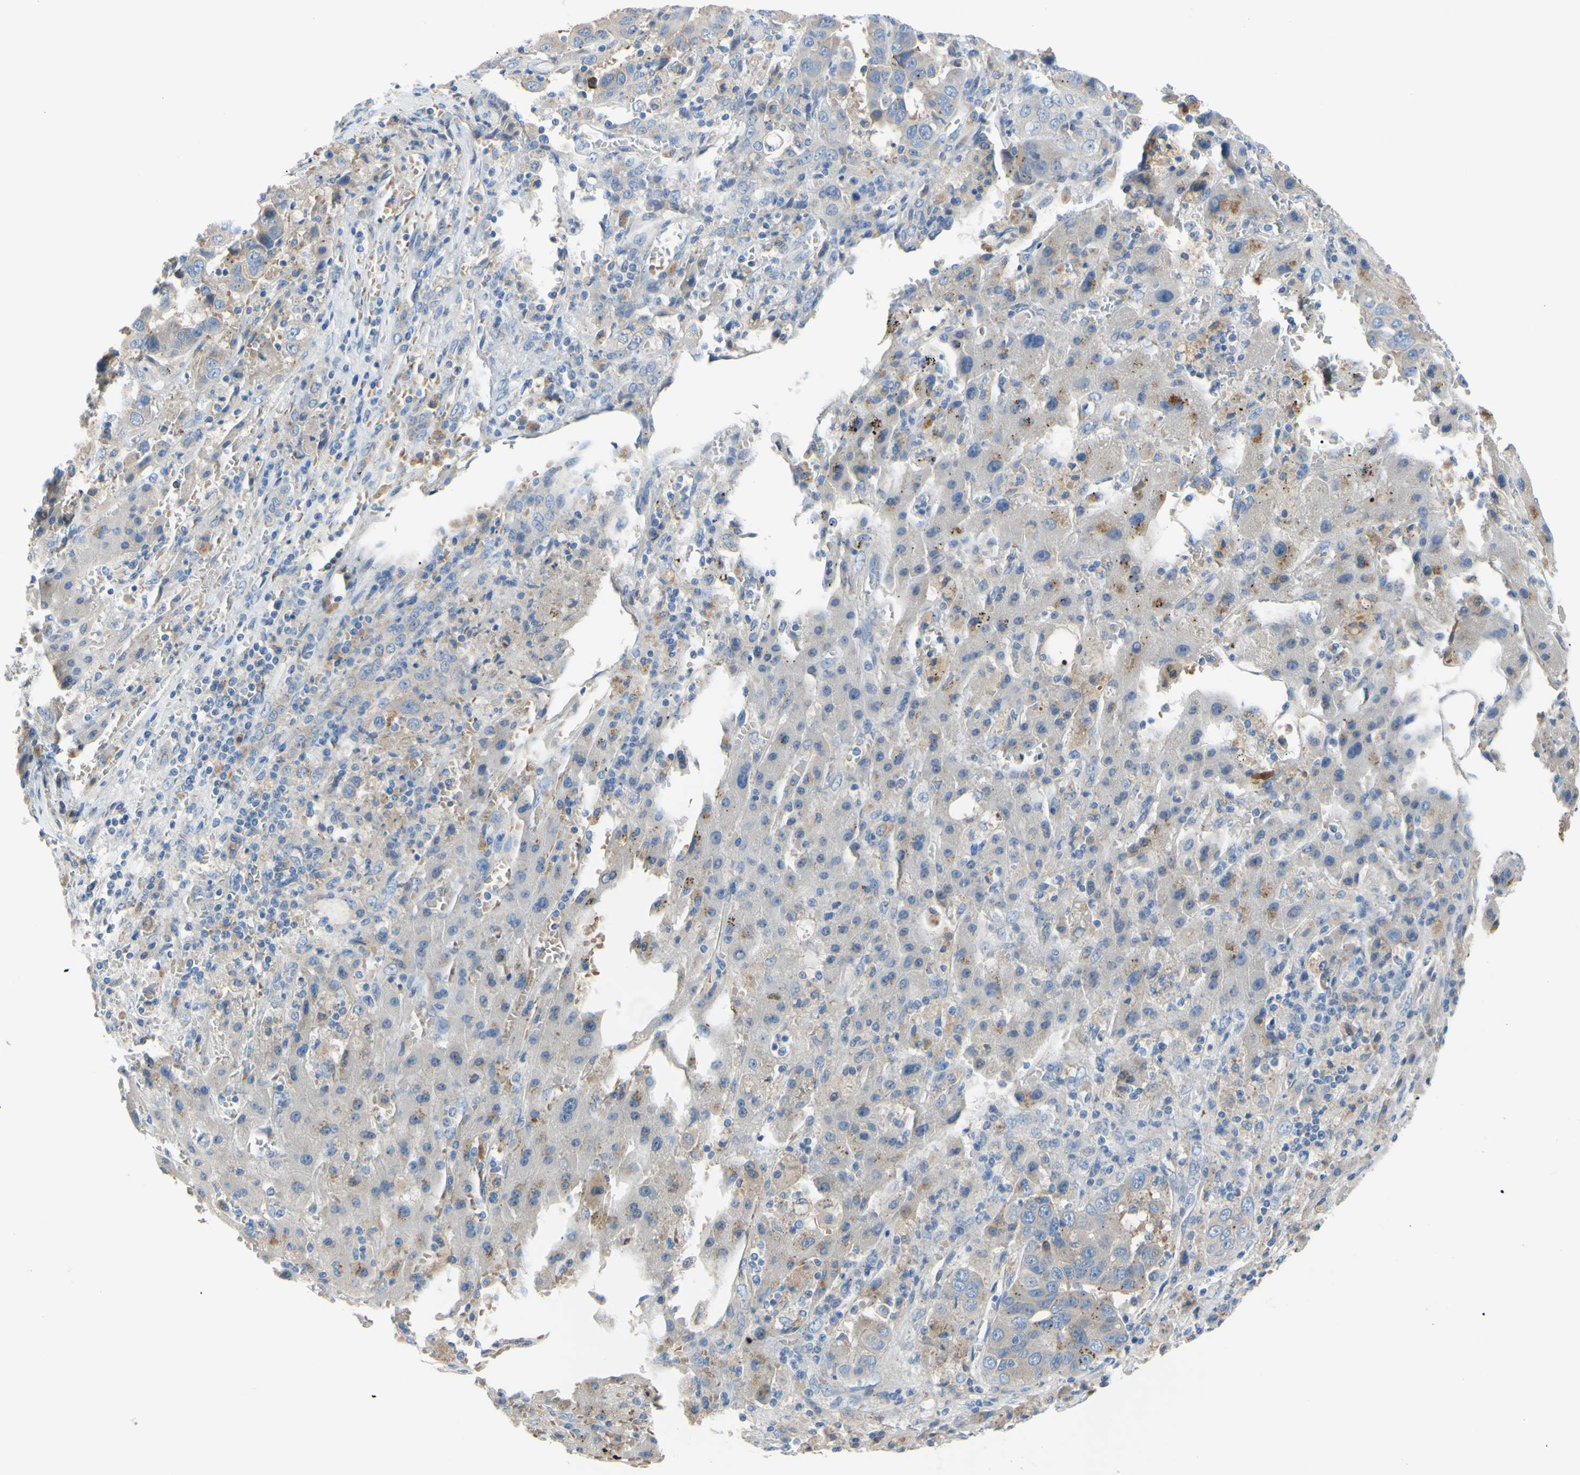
{"staining": {"intensity": "weak", "quantity": "<25%", "location": "cytoplasmic/membranous"}, "tissue": "liver cancer", "cell_type": "Tumor cells", "image_type": "cancer", "snomed": [{"axis": "morphology", "description": "Cholangiocarcinoma"}, {"axis": "topography", "description": "Liver"}], "caption": "Tumor cells are negative for brown protein staining in liver cancer (cholangiocarcinoma).", "gene": "TMEM59L", "patient": {"sex": "female", "age": 52}}